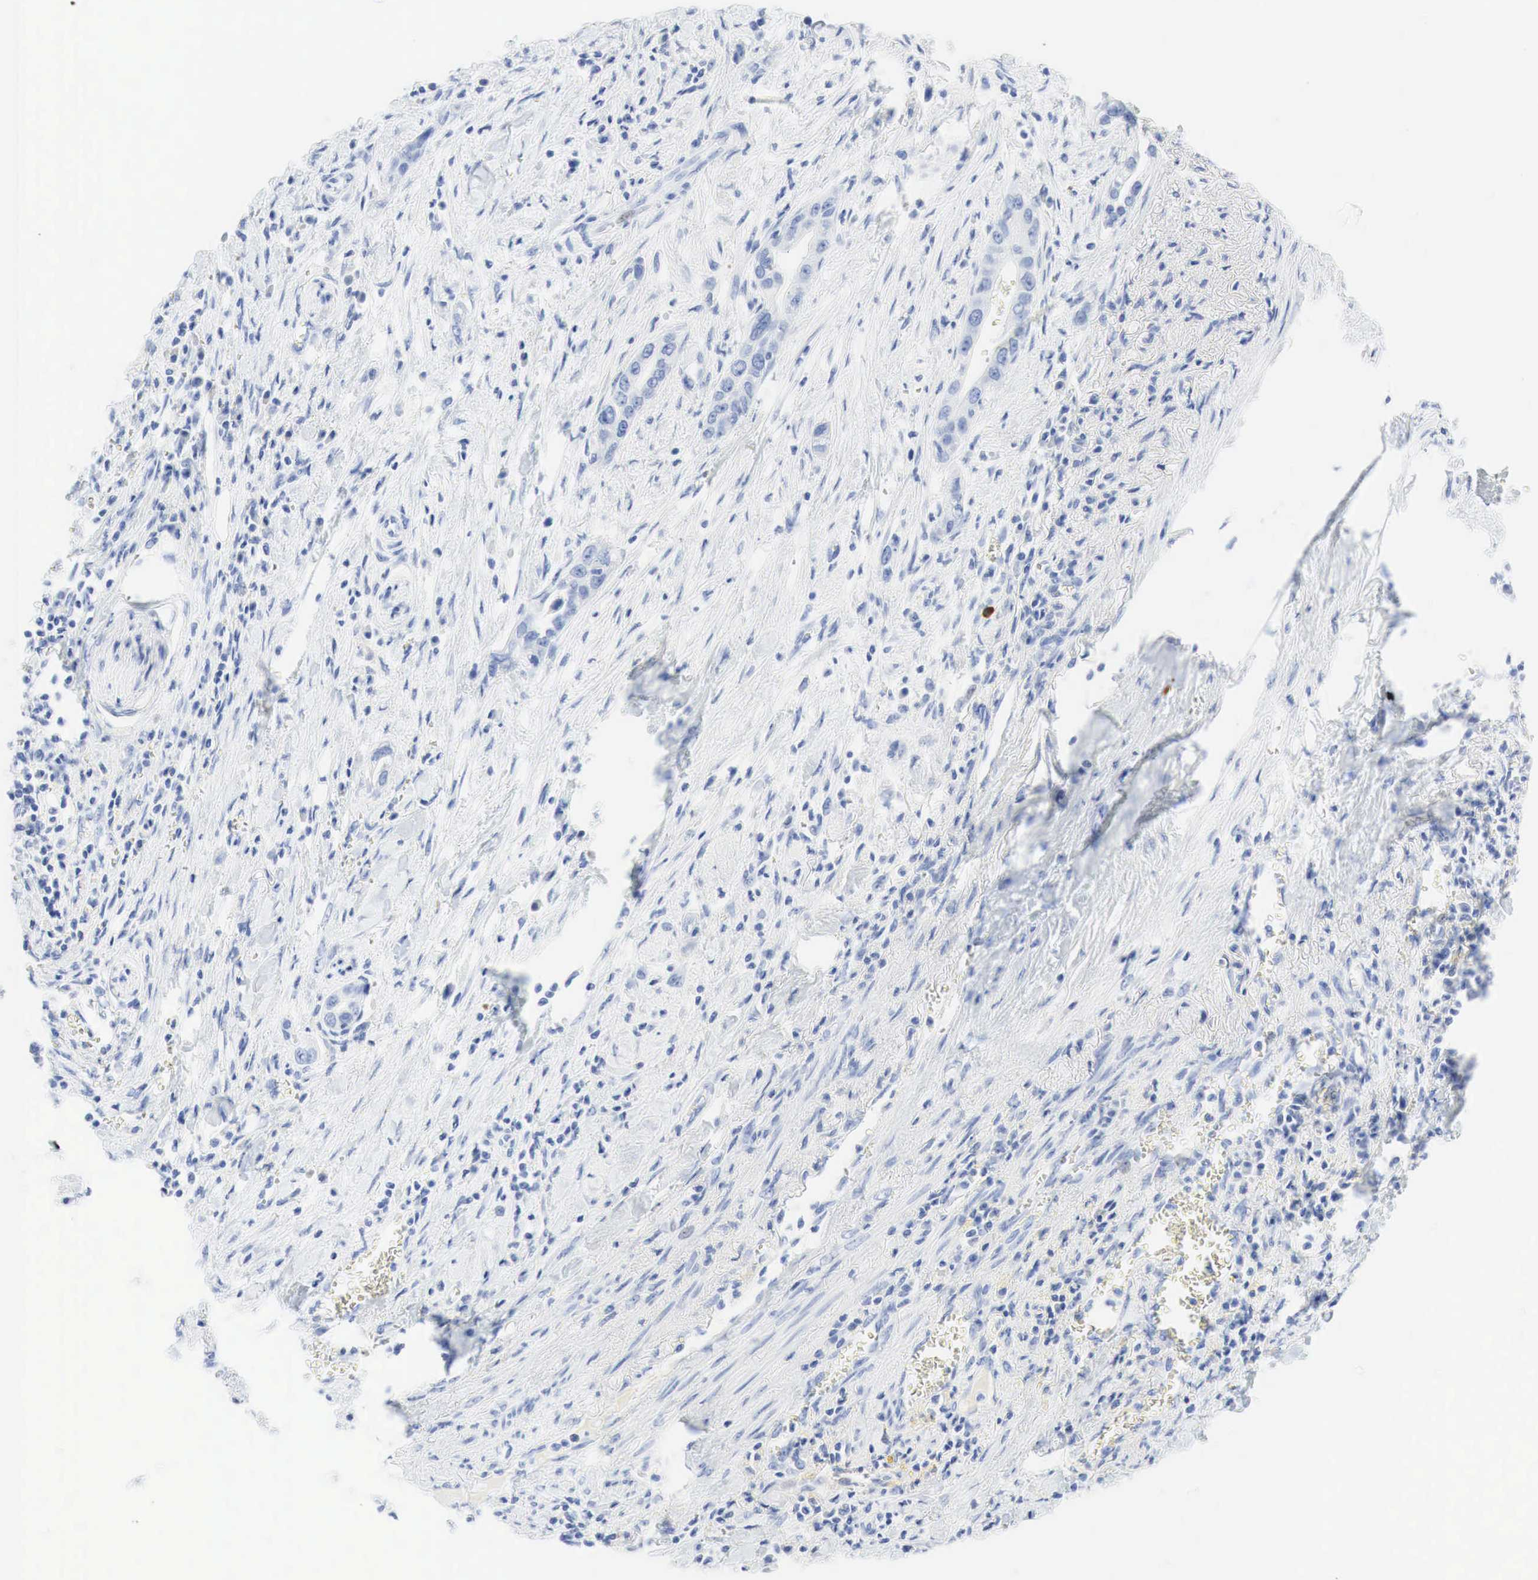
{"staining": {"intensity": "negative", "quantity": "none", "location": "none"}, "tissue": "pancreatic cancer", "cell_type": "Tumor cells", "image_type": "cancer", "snomed": [{"axis": "morphology", "description": "Adenocarcinoma, NOS"}, {"axis": "topography", "description": "Pancreas"}], "caption": "High power microscopy image of an immunohistochemistry micrograph of adenocarcinoma (pancreatic), revealing no significant positivity in tumor cells.", "gene": "INHA", "patient": {"sex": "male", "age": 69}}